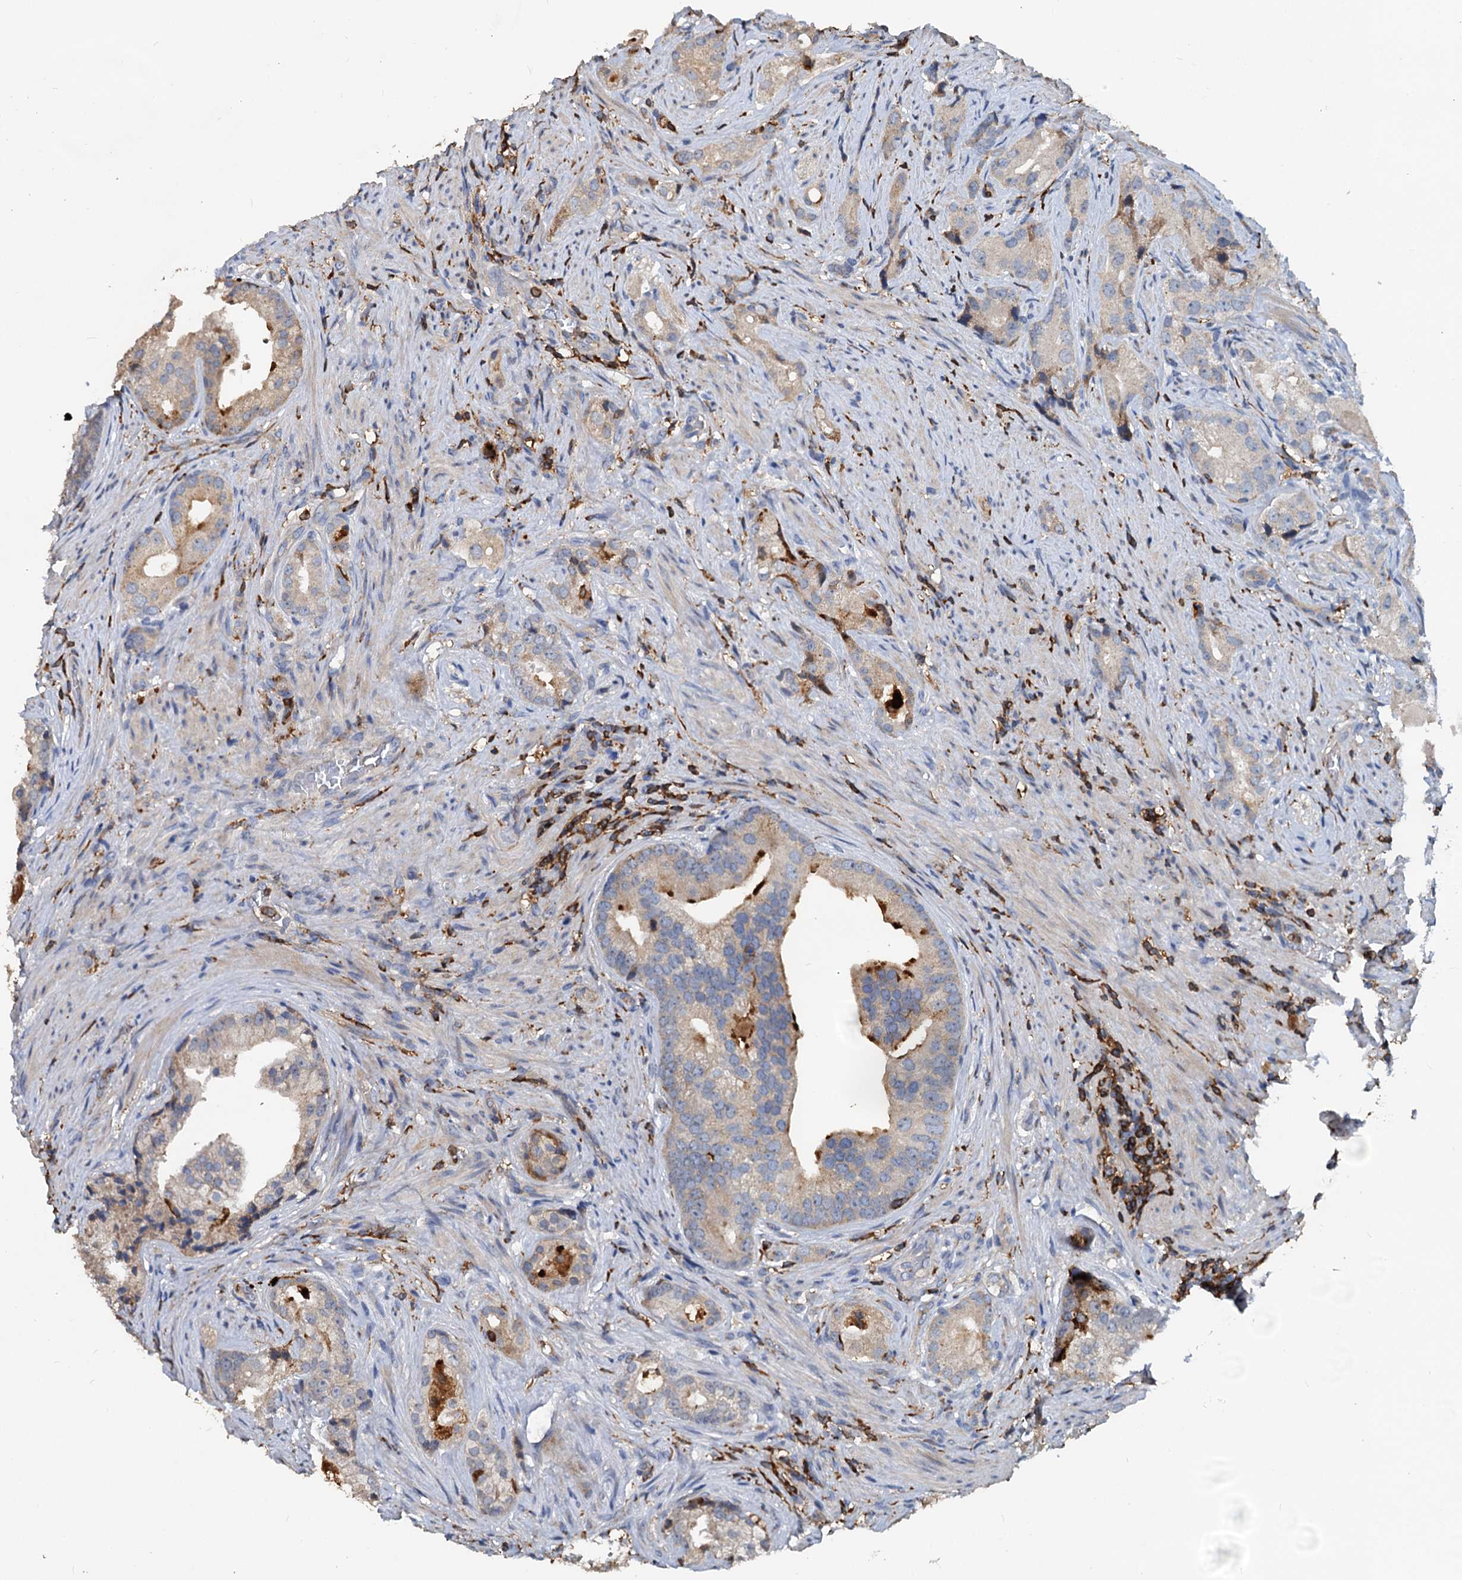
{"staining": {"intensity": "negative", "quantity": "none", "location": "none"}, "tissue": "prostate cancer", "cell_type": "Tumor cells", "image_type": "cancer", "snomed": [{"axis": "morphology", "description": "Adenocarcinoma, Low grade"}, {"axis": "topography", "description": "Prostate"}], "caption": "DAB immunohistochemical staining of human prostate low-grade adenocarcinoma displays no significant expression in tumor cells.", "gene": "LCP2", "patient": {"sex": "male", "age": 71}}